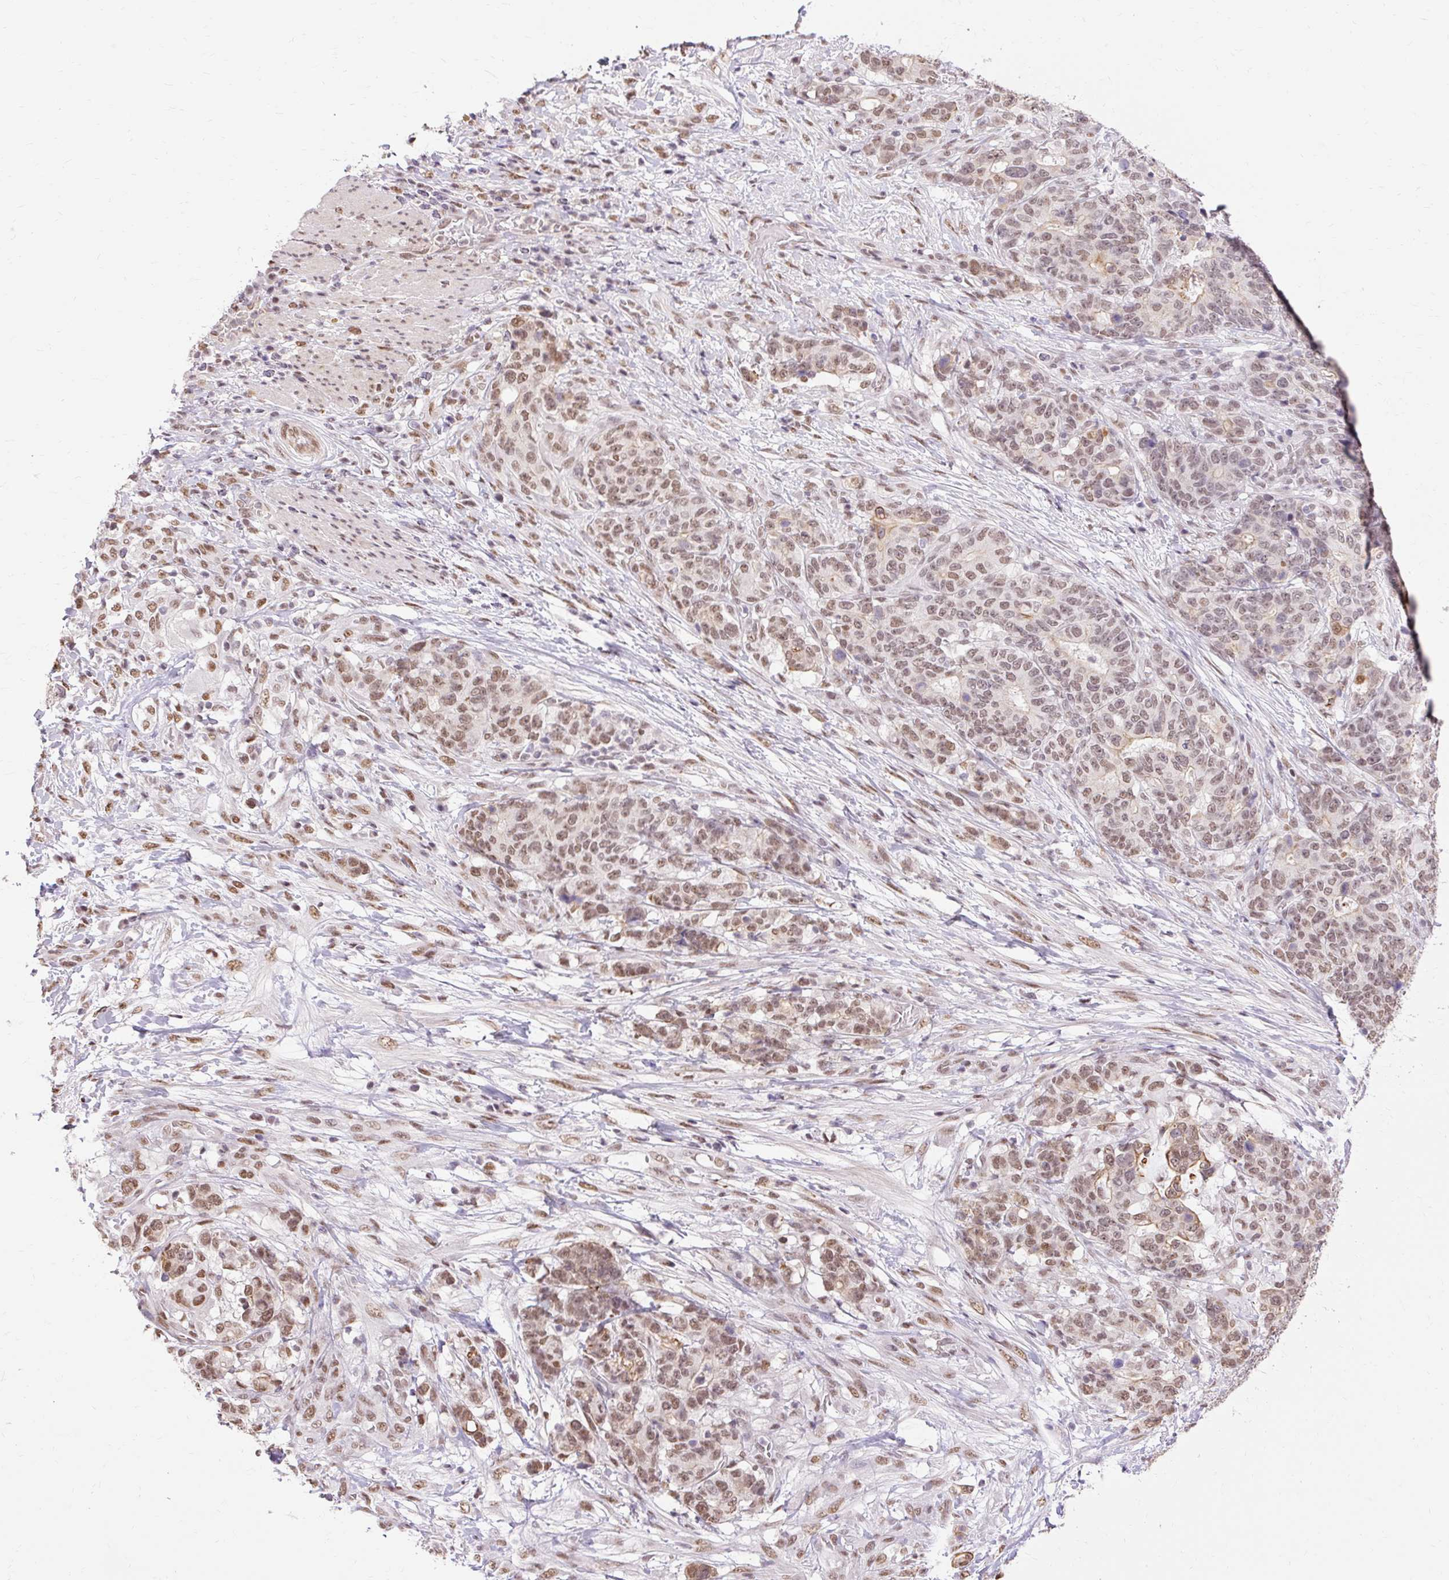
{"staining": {"intensity": "moderate", "quantity": ">75%", "location": "nuclear"}, "tissue": "stomach cancer", "cell_type": "Tumor cells", "image_type": "cancer", "snomed": [{"axis": "morphology", "description": "Normal tissue, NOS"}, {"axis": "morphology", "description": "Adenocarcinoma, NOS"}, {"axis": "topography", "description": "Stomach"}], "caption": "Stomach adenocarcinoma stained with a protein marker shows moderate staining in tumor cells.", "gene": "NPIPB12", "patient": {"sex": "female", "age": 64}}